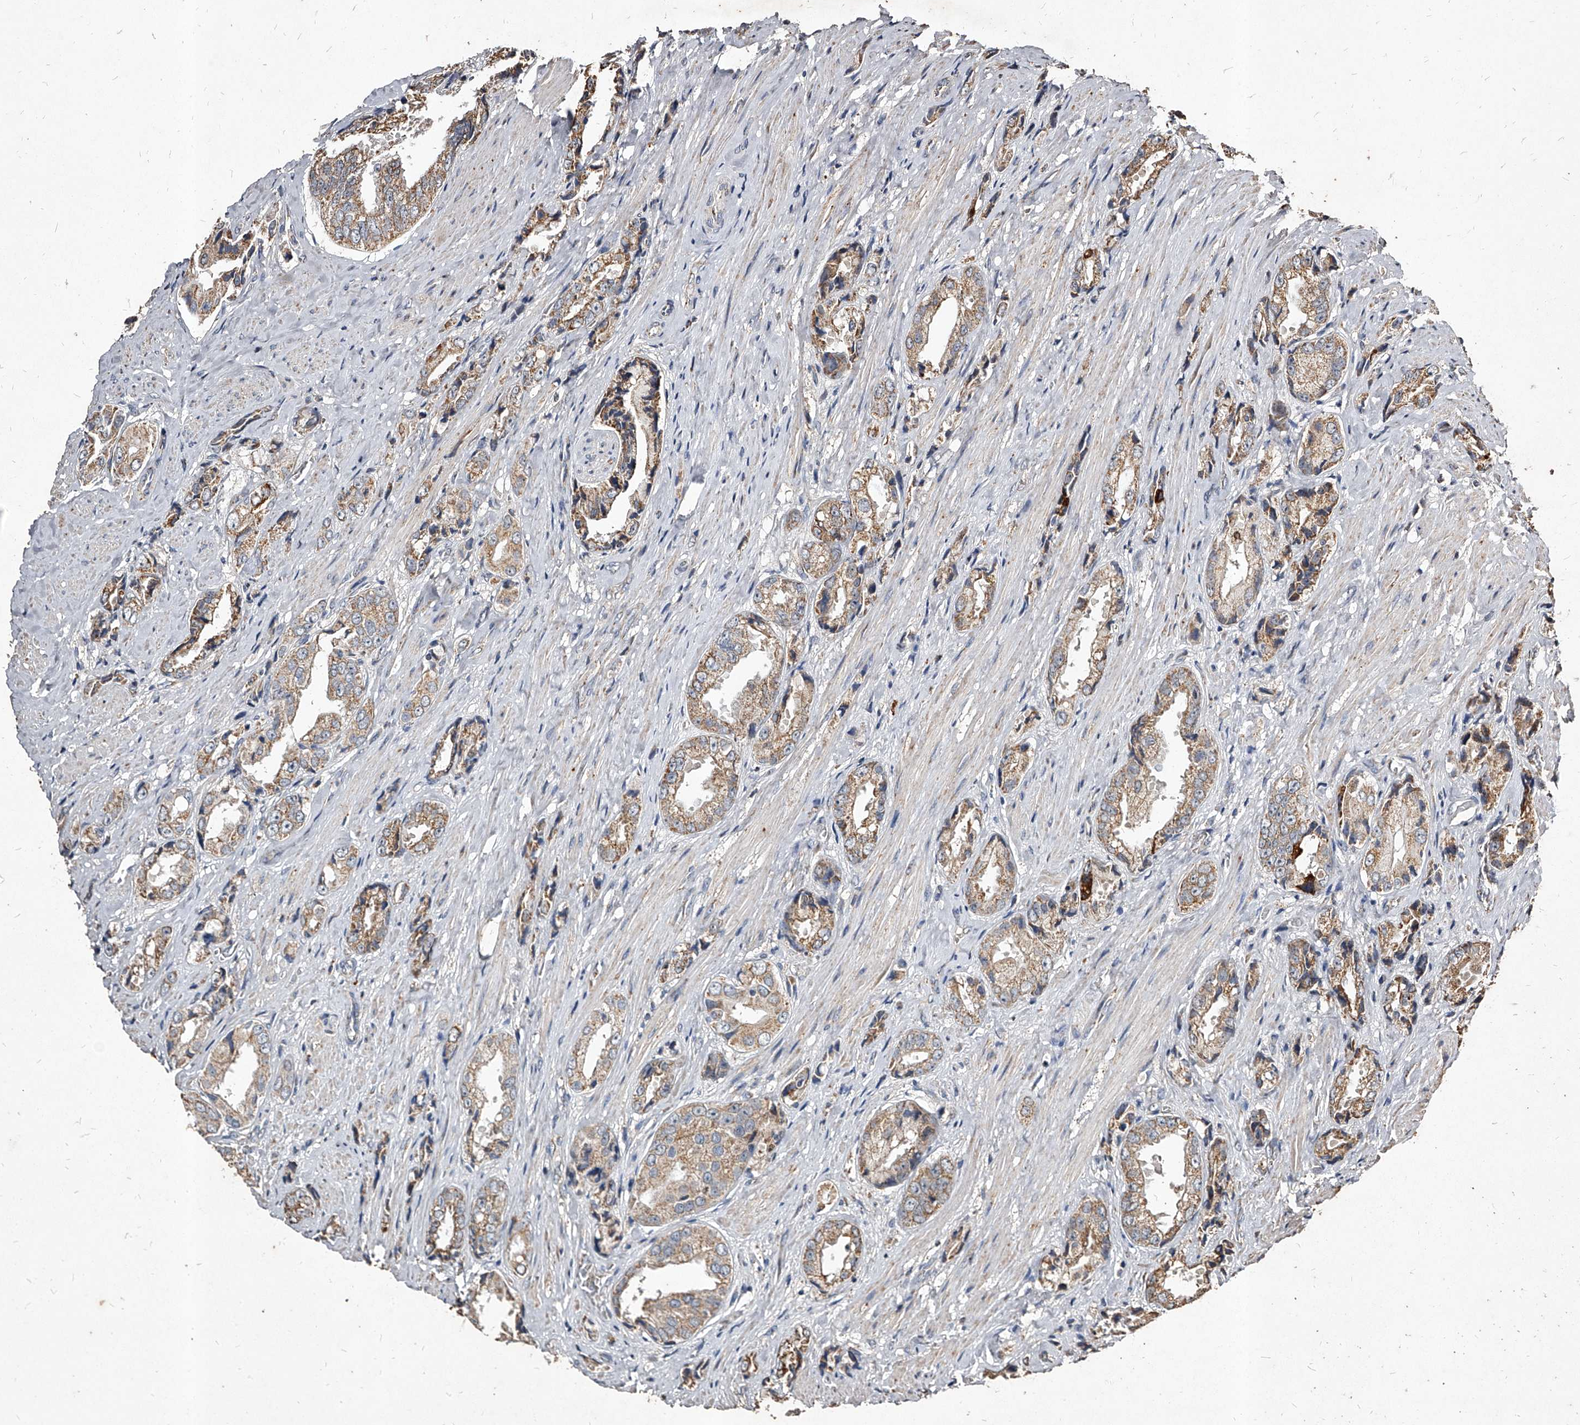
{"staining": {"intensity": "weak", "quantity": ">75%", "location": "cytoplasmic/membranous"}, "tissue": "prostate cancer", "cell_type": "Tumor cells", "image_type": "cancer", "snomed": [{"axis": "morphology", "description": "Adenocarcinoma, High grade"}, {"axis": "topography", "description": "Prostate"}], "caption": "Immunohistochemical staining of human adenocarcinoma (high-grade) (prostate) shows low levels of weak cytoplasmic/membranous staining in approximately >75% of tumor cells.", "gene": "GPR183", "patient": {"sex": "male", "age": 61}}